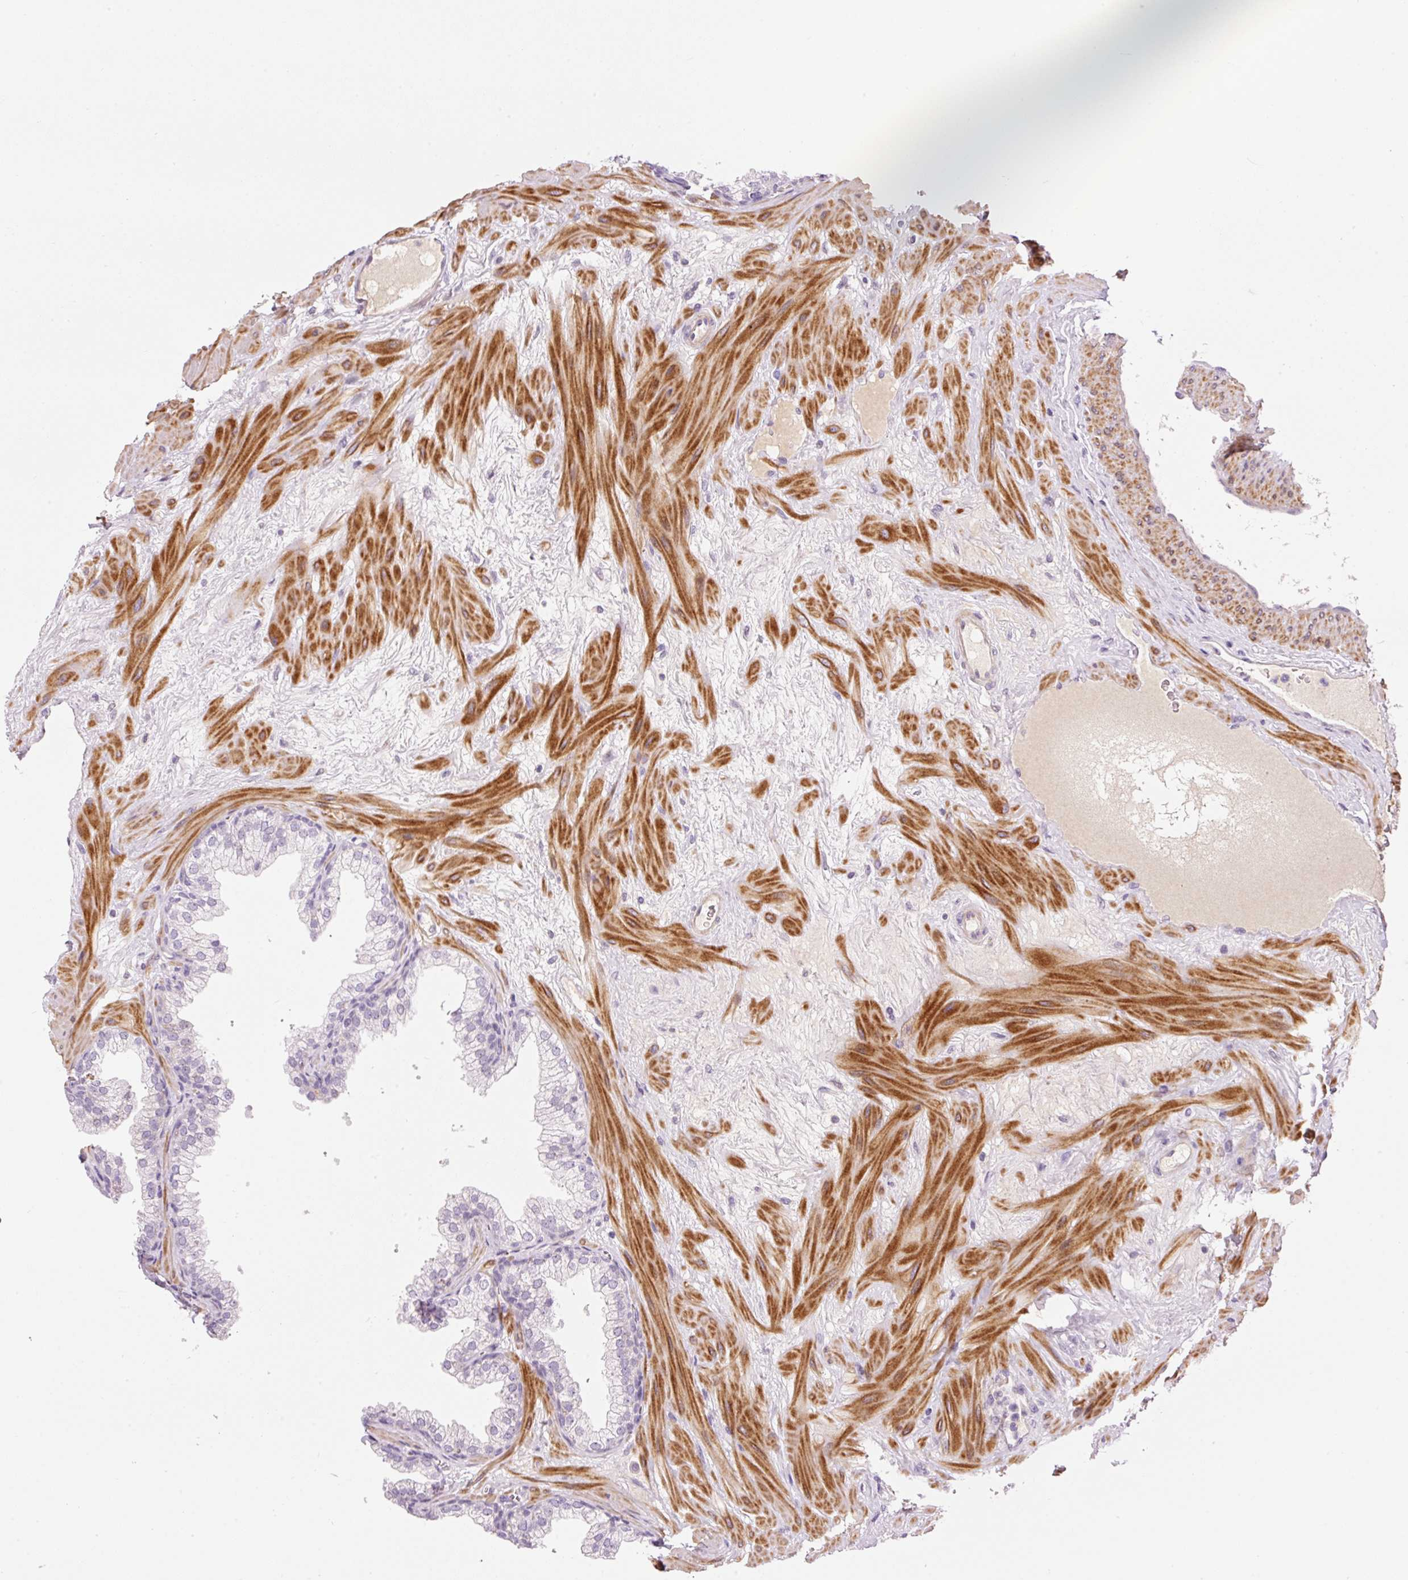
{"staining": {"intensity": "negative", "quantity": "none", "location": "none"}, "tissue": "prostate", "cell_type": "Glandular cells", "image_type": "normal", "snomed": [{"axis": "morphology", "description": "Normal tissue, NOS"}, {"axis": "topography", "description": "Prostate"}], "caption": "This is an IHC image of unremarkable human prostate. There is no expression in glandular cells.", "gene": "HNF1A", "patient": {"sex": "male", "age": 37}}